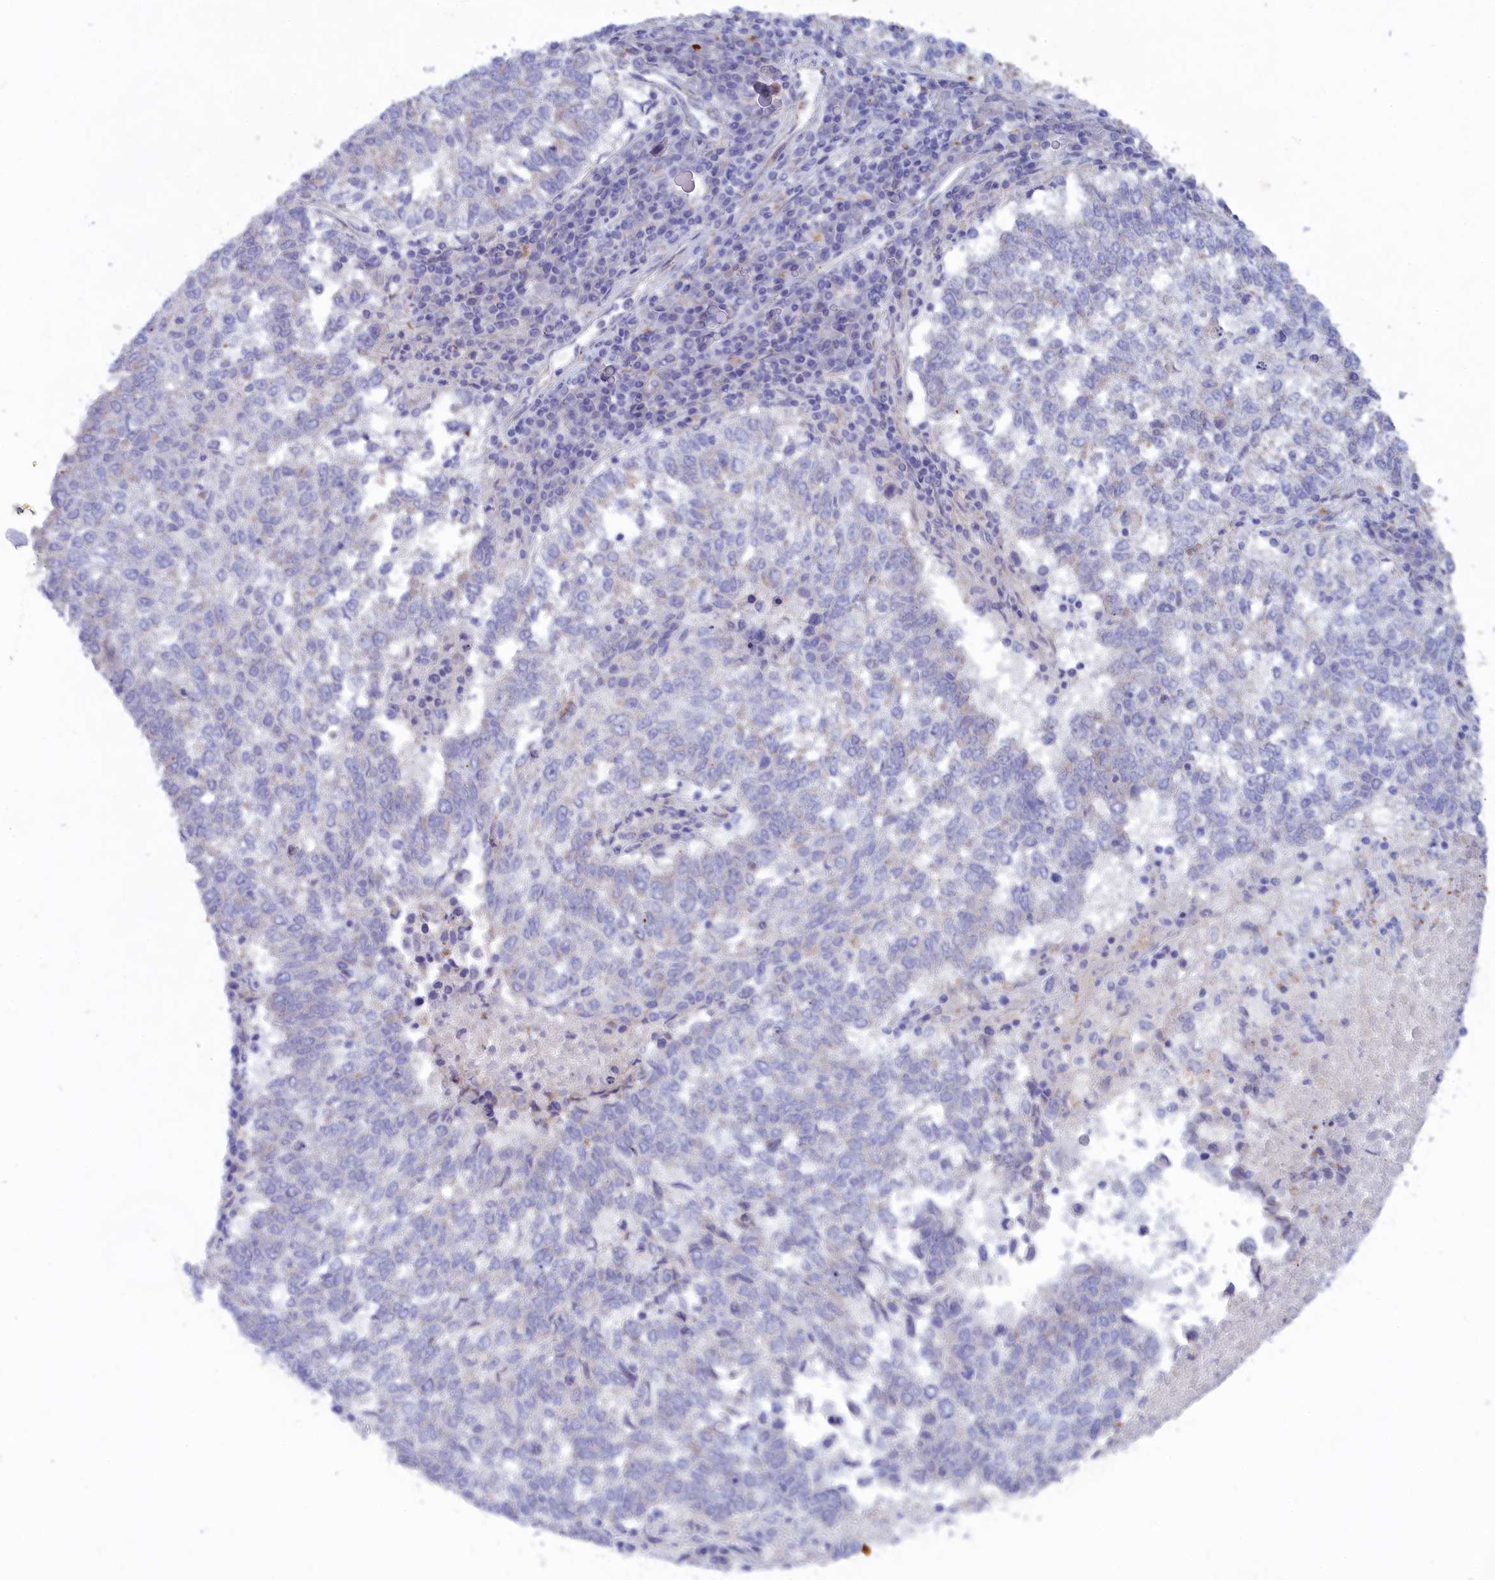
{"staining": {"intensity": "negative", "quantity": "none", "location": "none"}, "tissue": "lung cancer", "cell_type": "Tumor cells", "image_type": "cancer", "snomed": [{"axis": "morphology", "description": "Squamous cell carcinoma, NOS"}, {"axis": "topography", "description": "Lung"}], "caption": "The immunohistochemistry micrograph has no significant expression in tumor cells of lung cancer tissue. (DAB IHC, high magnification).", "gene": "WDR6", "patient": {"sex": "male", "age": 73}}